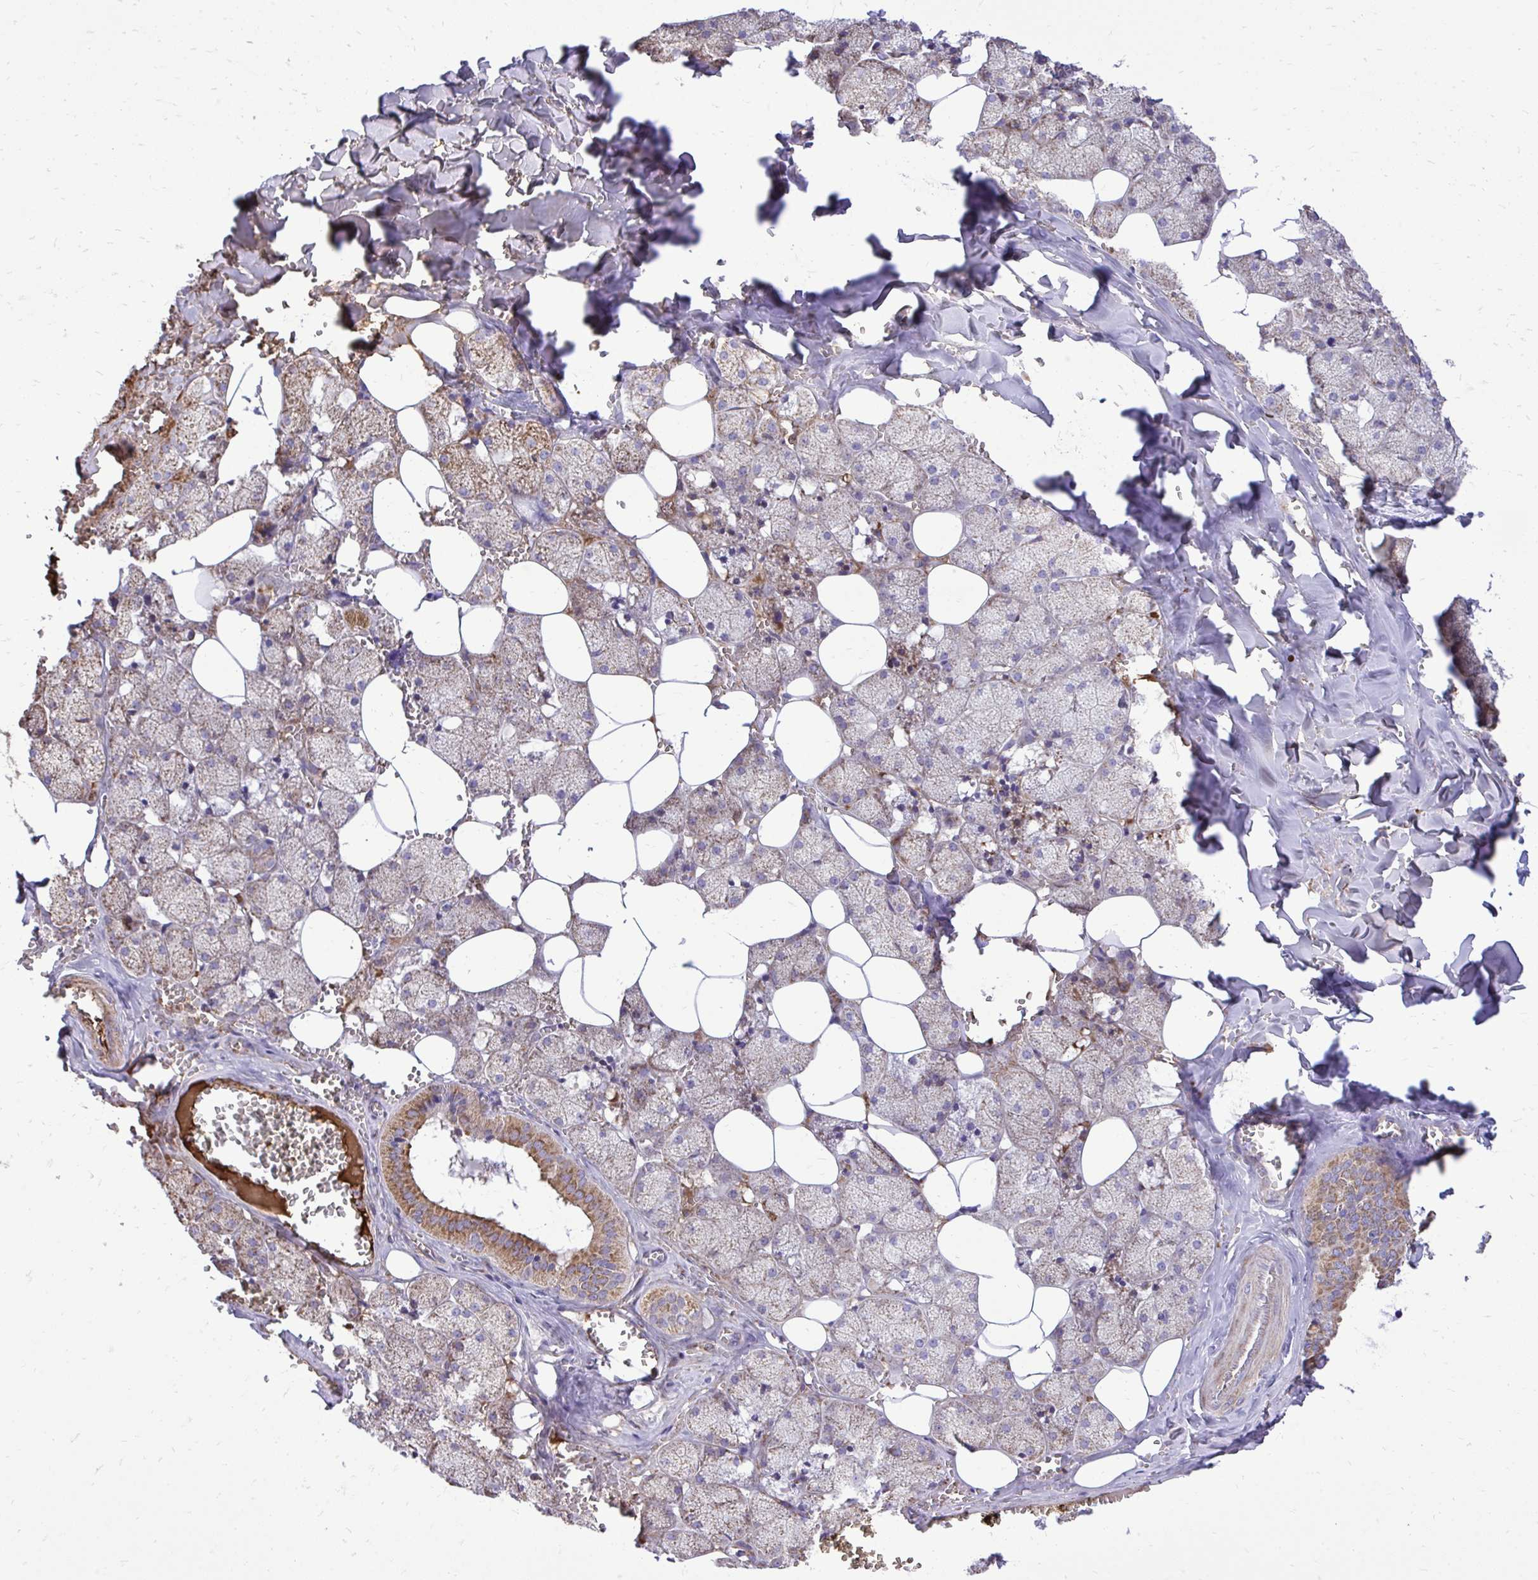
{"staining": {"intensity": "moderate", "quantity": "25%-75%", "location": "cytoplasmic/membranous"}, "tissue": "salivary gland", "cell_type": "Glandular cells", "image_type": "normal", "snomed": [{"axis": "morphology", "description": "Normal tissue, NOS"}, {"axis": "topography", "description": "Salivary gland"}, {"axis": "topography", "description": "Peripheral nerve tissue"}], "caption": "This image shows IHC staining of unremarkable human salivary gland, with medium moderate cytoplasmic/membranous staining in approximately 25%-75% of glandular cells.", "gene": "ATP13A2", "patient": {"sex": "male", "age": 38}}